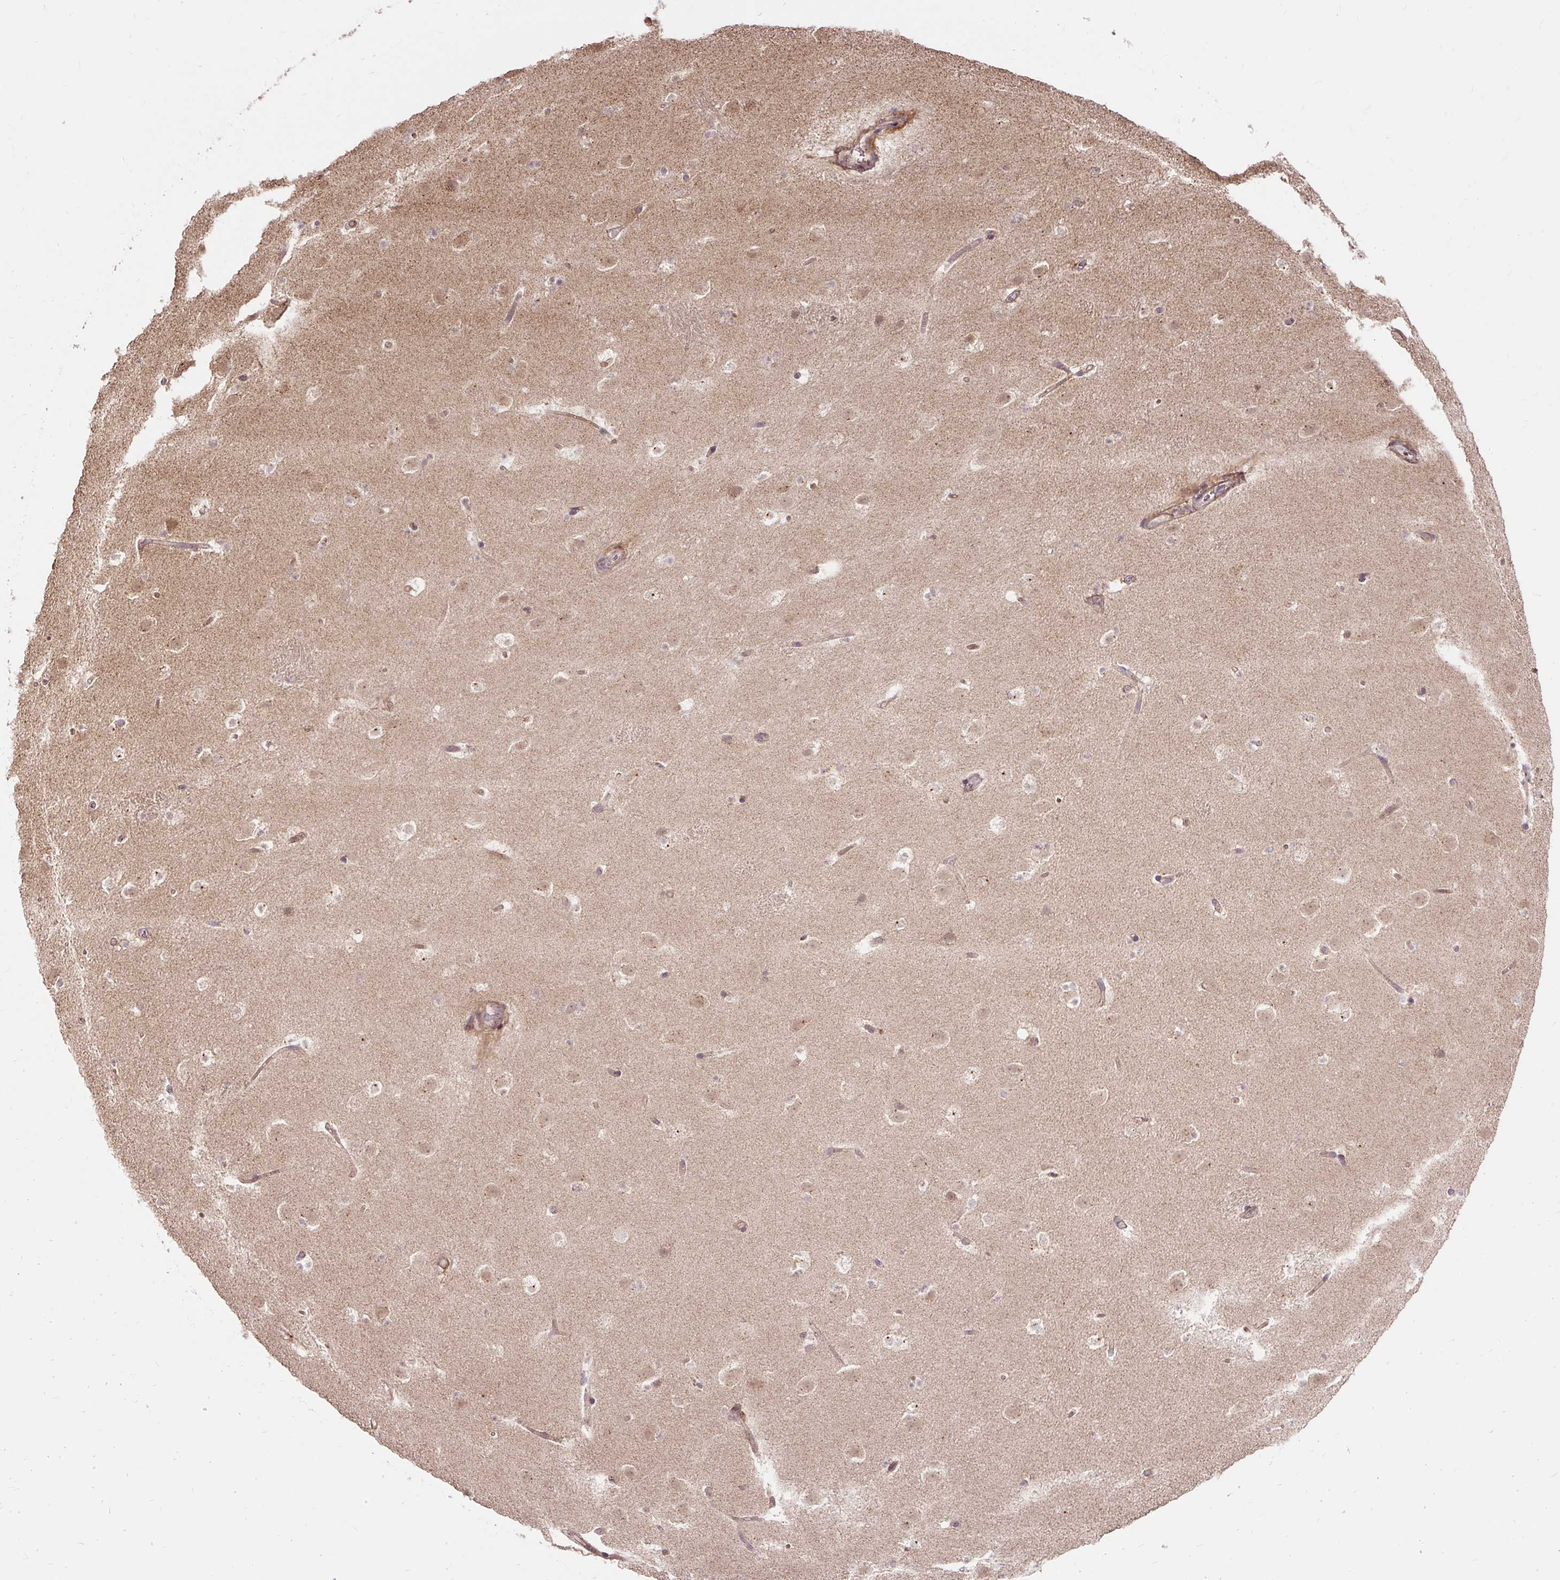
{"staining": {"intensity": "strong", "quantity": "<25%", "location": "cytoplasmic/membranous"}, "tissue": "caudate", "cell_type": "Glial cells", "image_type": "normal", "snomed": [{"axis": "morphology", "description": "Normal tissue, NOS"}, {"axis": "topography", "description": "Lateral ventricle wall"}], "caption": "Glial cells show medium levels of strong cytoplasmic/membranous positivity in approximately <25% of cells in normal human caudate. (DAB (3,3'-diaminobenzidine) IHC with brightfield microscopy, high magnification).", "gene": "TRIAP1", "patient": {"sex": "male", "age": 37}}